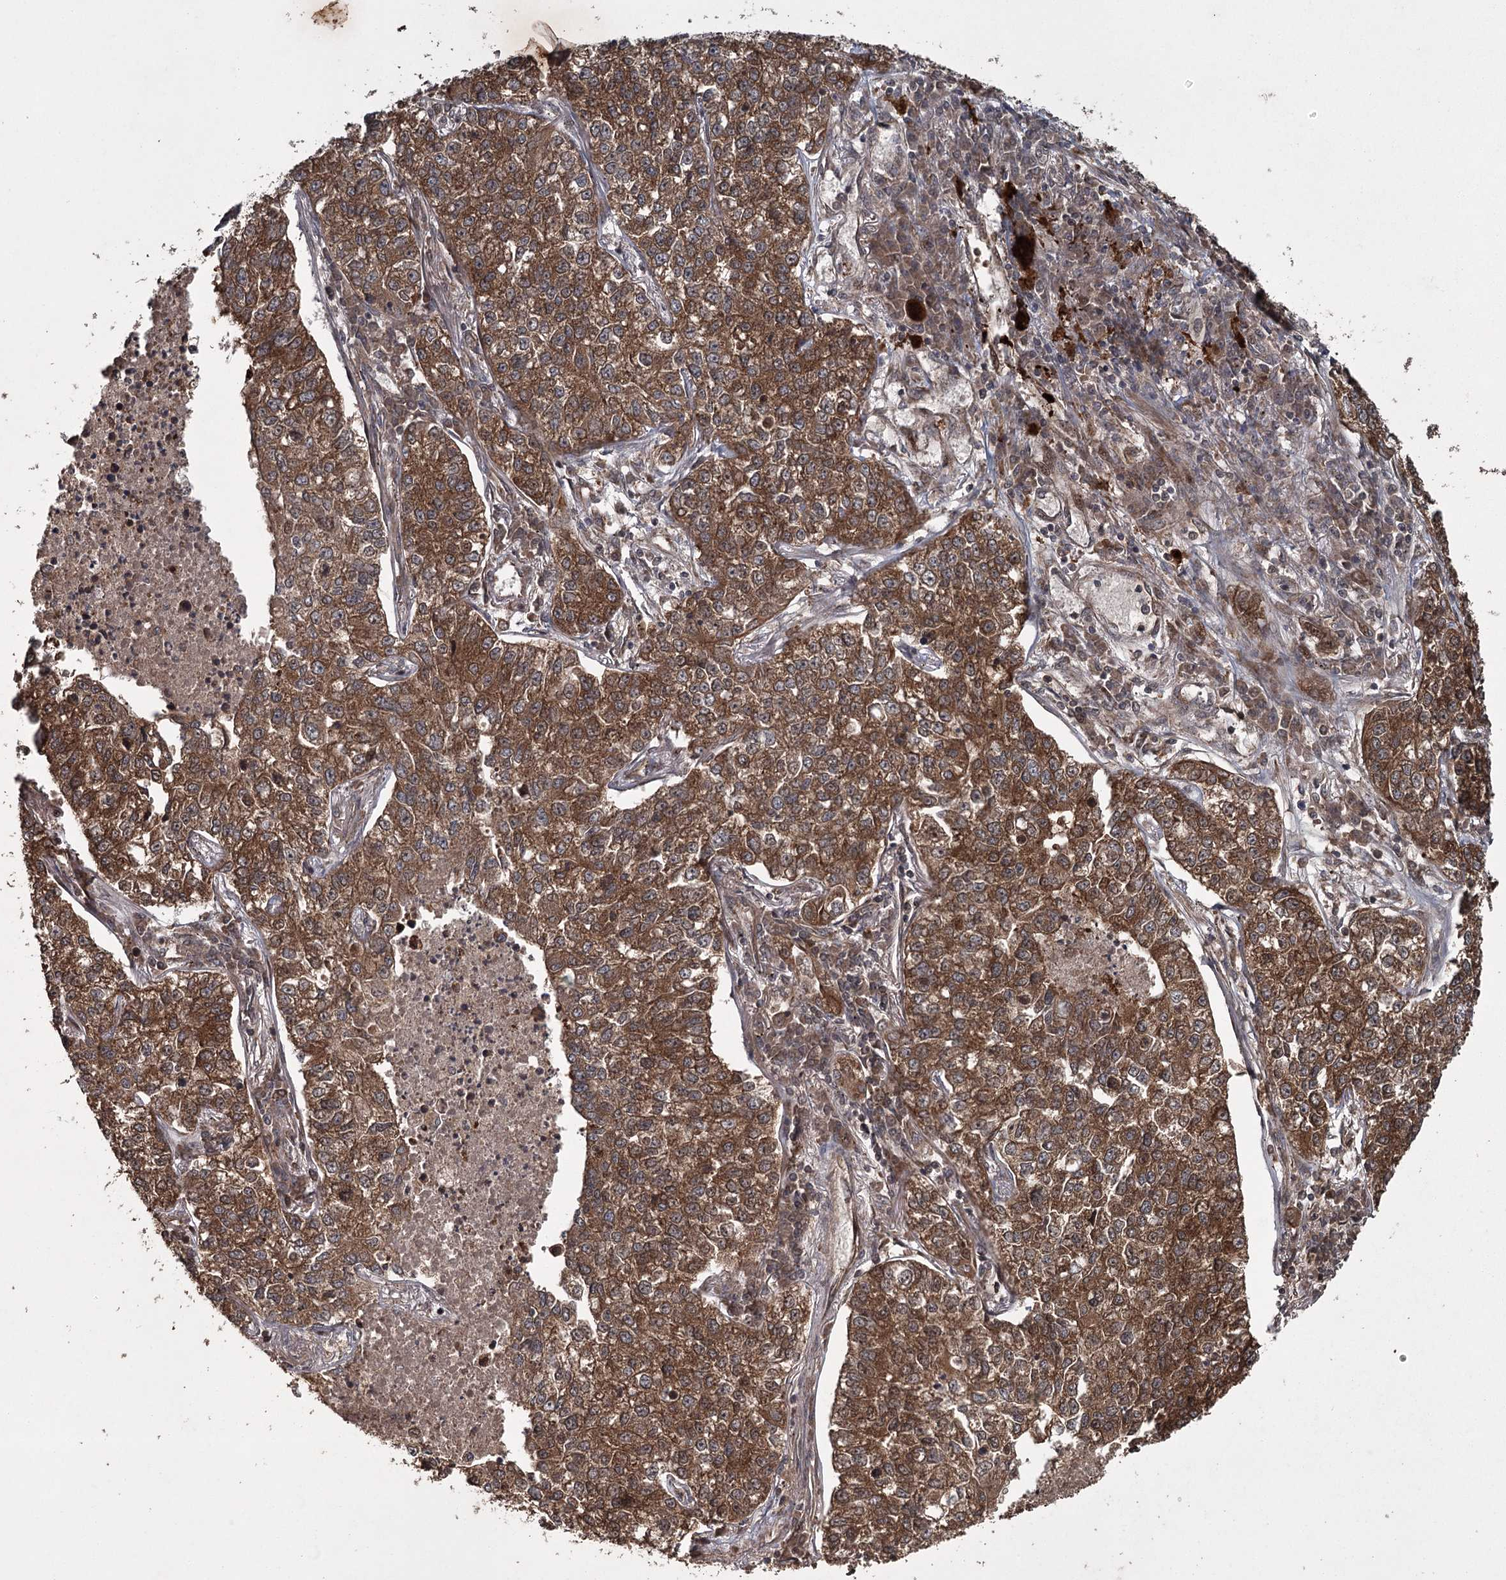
{"staining": {"intensity": "strong", "quantity": ">75%", "location": "cytoplasmic/membranous"}, "tissue": "lung cancer", "cell_type": "Tumor cells", "image_type": "cancer", "snomed": [{"axis": "morphology", "description": "Adenocarcinoma, NOS"}, {"axis": "topography", "description": "Lung"}], "caption": "IHC of lung cancer displays high levels of strong cytoplasmic/membranous positivity in approximately >75% of tumor cells. (Stains: DAB in brown, nuclei in blue, Microscopy: brightfield microscopy at high magnification).", "gene": "RPAP3", "patient": {"sex": "male", "age": 49}}